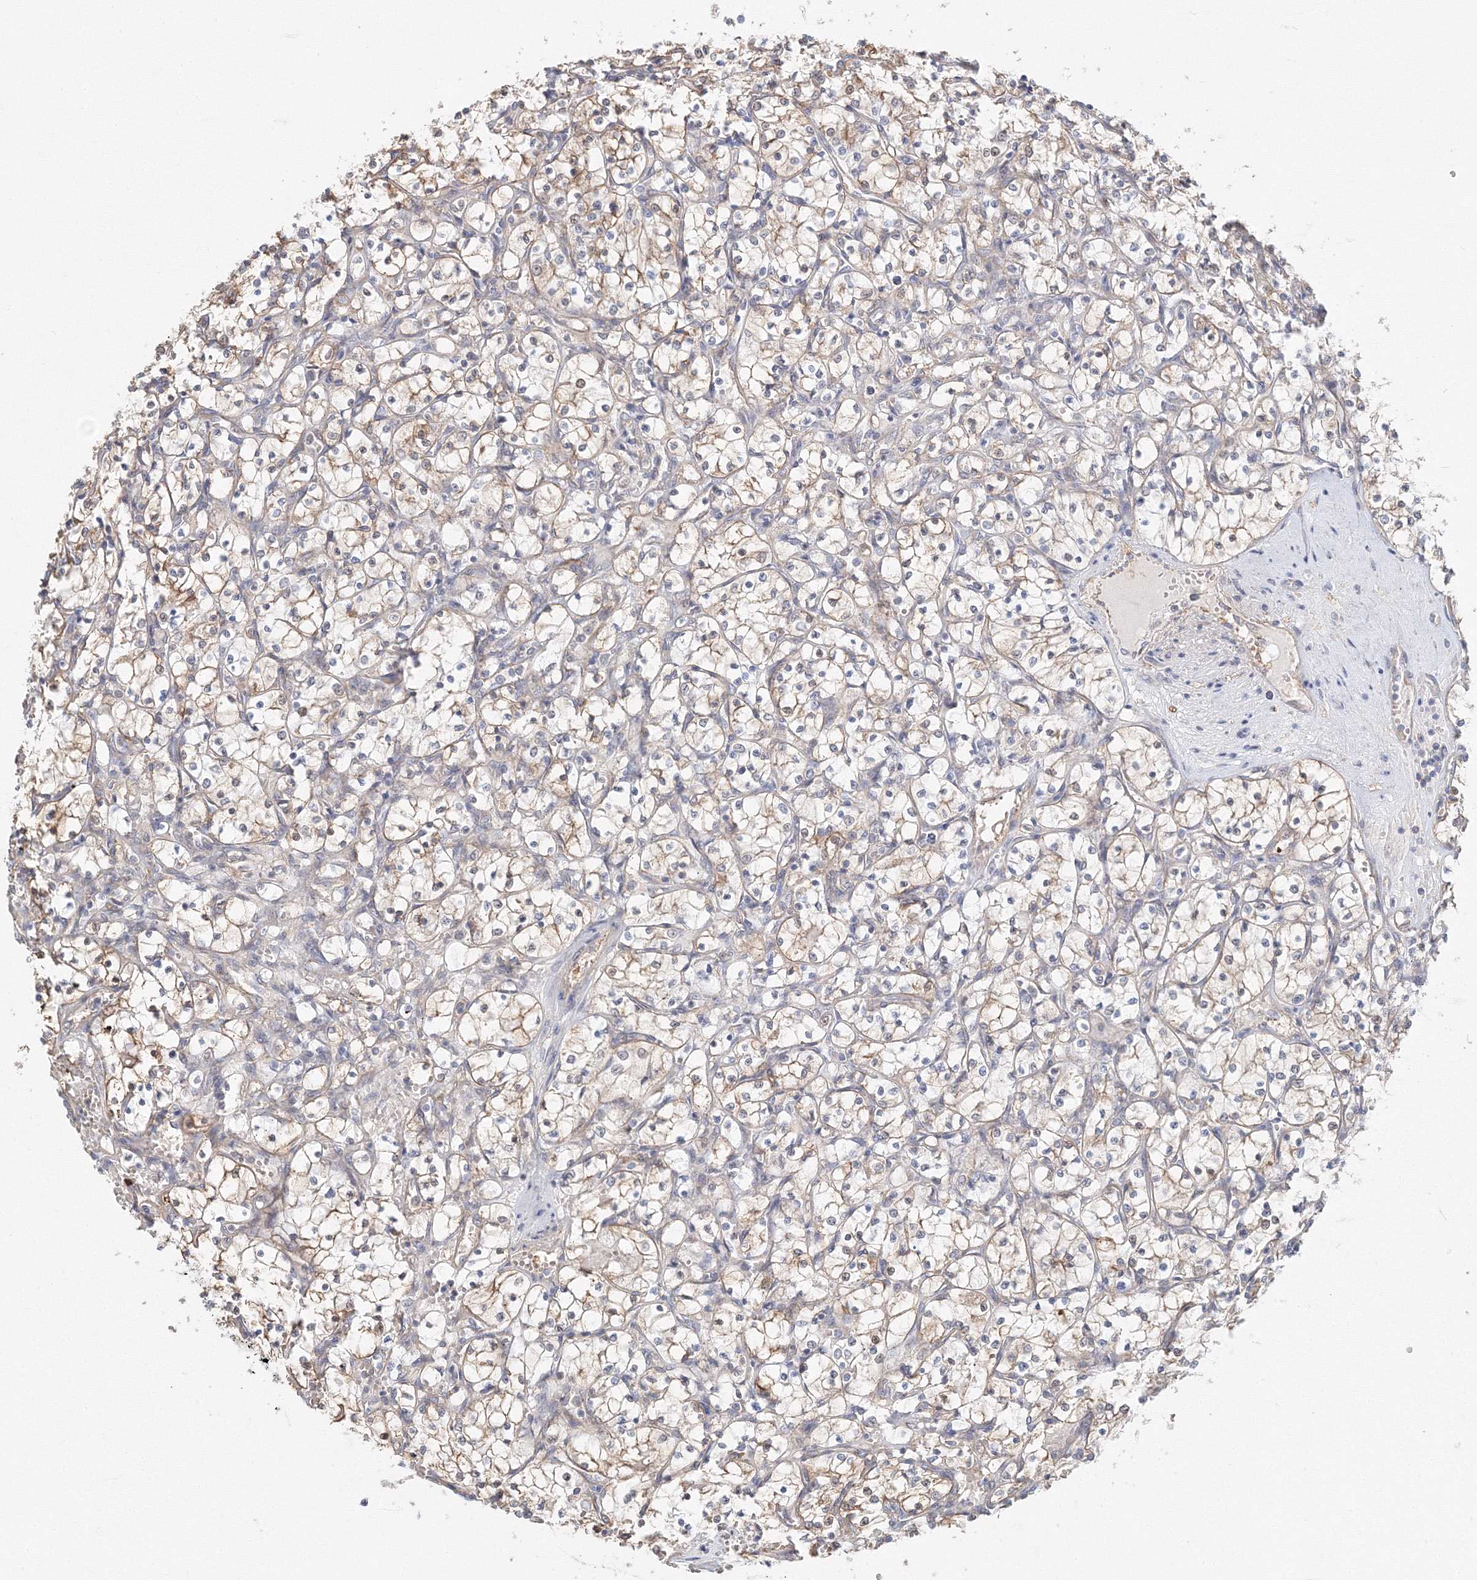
{"staining": {"intensity": "moderate", "quantity": "25%-75%", "location": "cytoplasmic/membranous"}, "tissue": "renal cancer", "cell_type": "Tumor cells", "image_type": "cancer", "snomed": [{"axis": "morphology", "description": "Adenocarcinoma, NOS"}, {"axis": "topography", "description": "Kidney"}], "caption": "The immunohistochemical stain shows moderate cytoplasmic/membranous expression in tumor cells of adenocarcinoma (renal) tissue.", "gene": "ARHGAP21", "patient": {"sex": "female", "age": 69}}